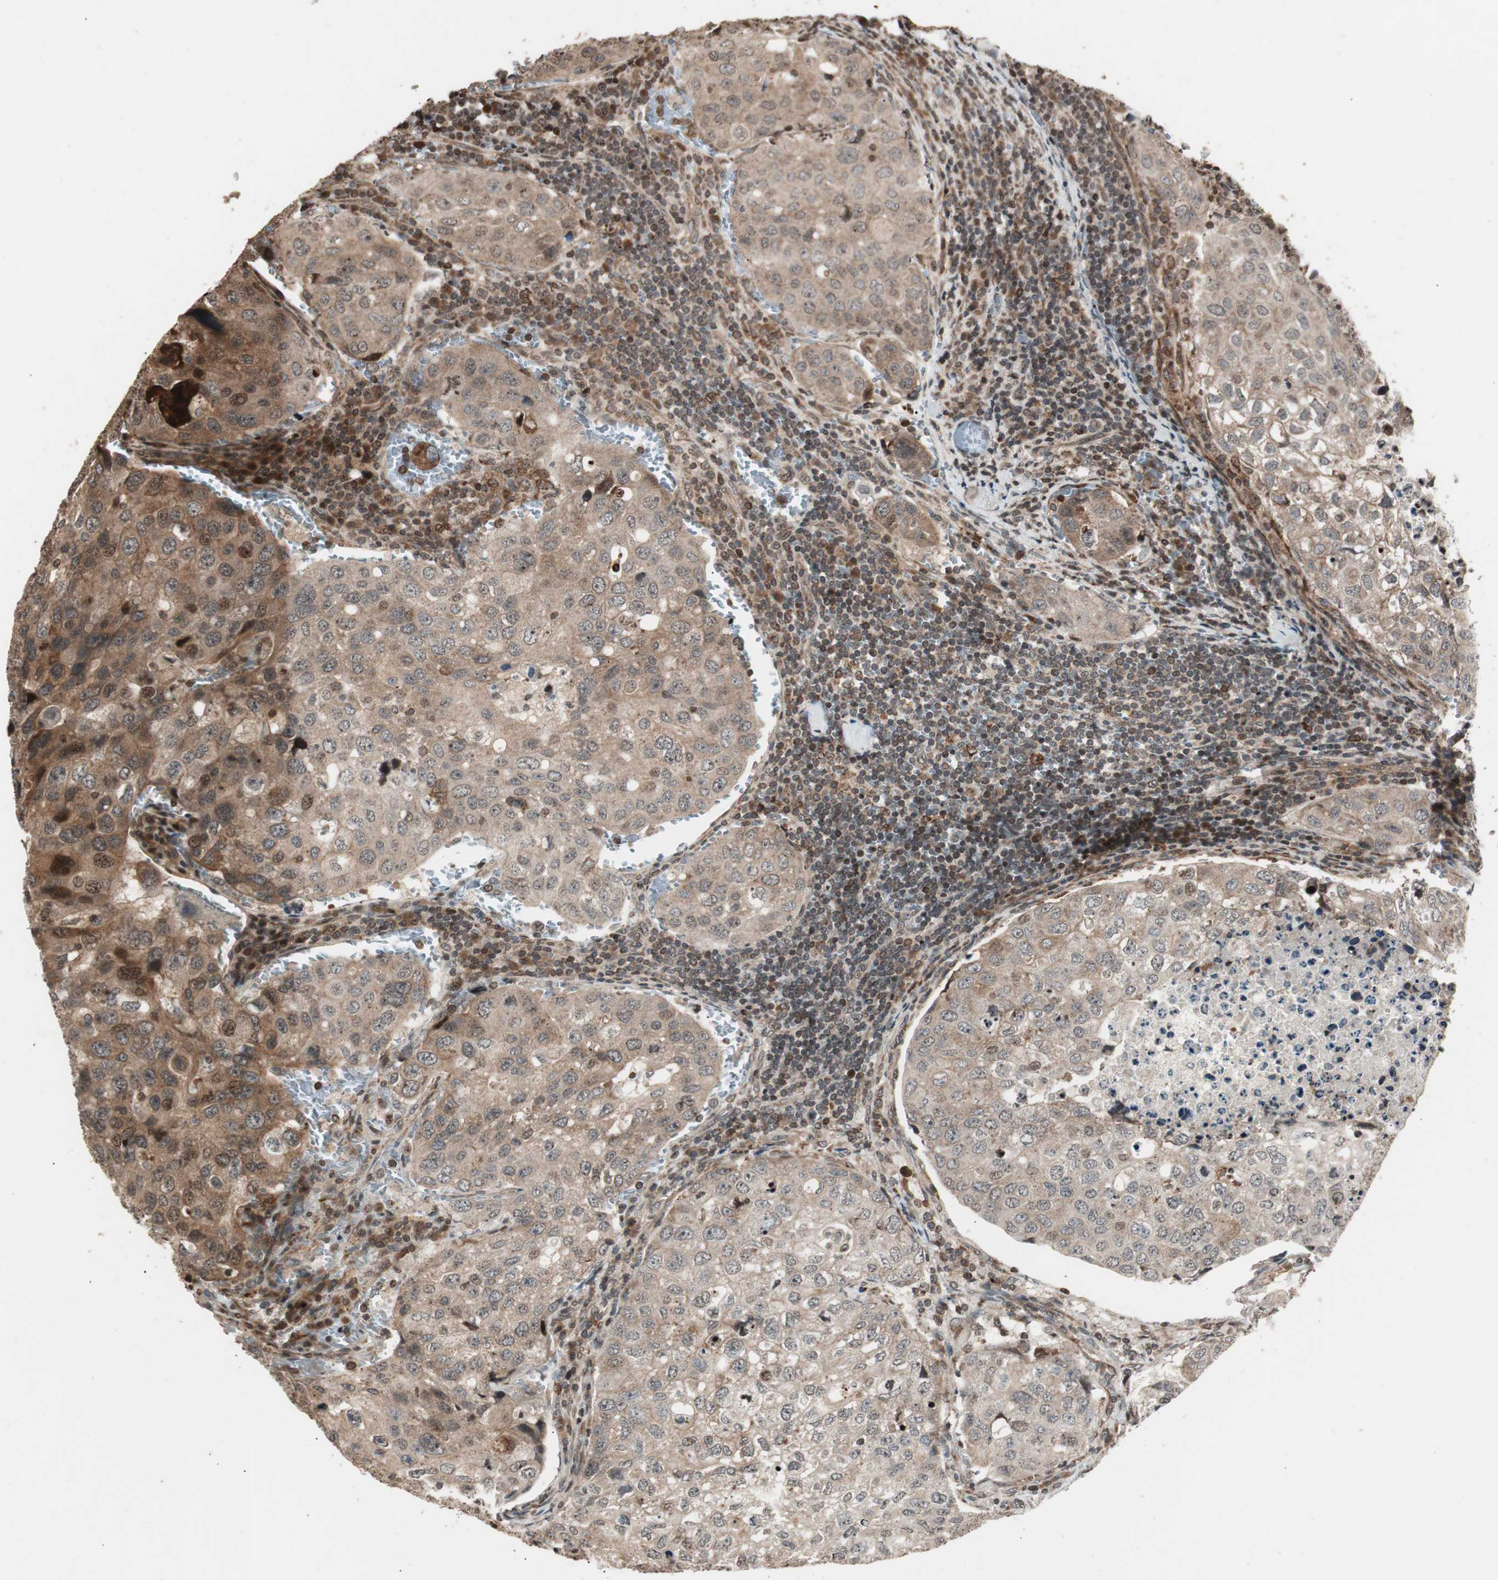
{"staining": {"intensity": "moderate", "quantity": ">75%", "location": "cytoplasmic/membranous,nuclear"}, "tissue": "urothelial cancer", "cell_type": "Tumor cells", "image_type": "cancer", "snomed": [{"axis": "morphology", "description": "Urothelial carcinoma, High grade"}, {"axis": "topography", "description": "Lymph node"}, {"axis": "topography", "description": "Urinary bladder"}], "caption": "Immunohistochemistry (IHC) staining of high-grade urothelial carcinoma, which reveals medium levels of moderate cytoplasmic/membranous and nuclear positivity in about >75% of tumor cells indicating moderate cytoplasmic/membranous and nuclear protein positivity. The staining was performed using DAB (brown) for protein detection and nuclei were counterstained in hematoxylin (blue).", "gene": "ZFC3H1", "patient": {"sex": "male", "age": 51}}